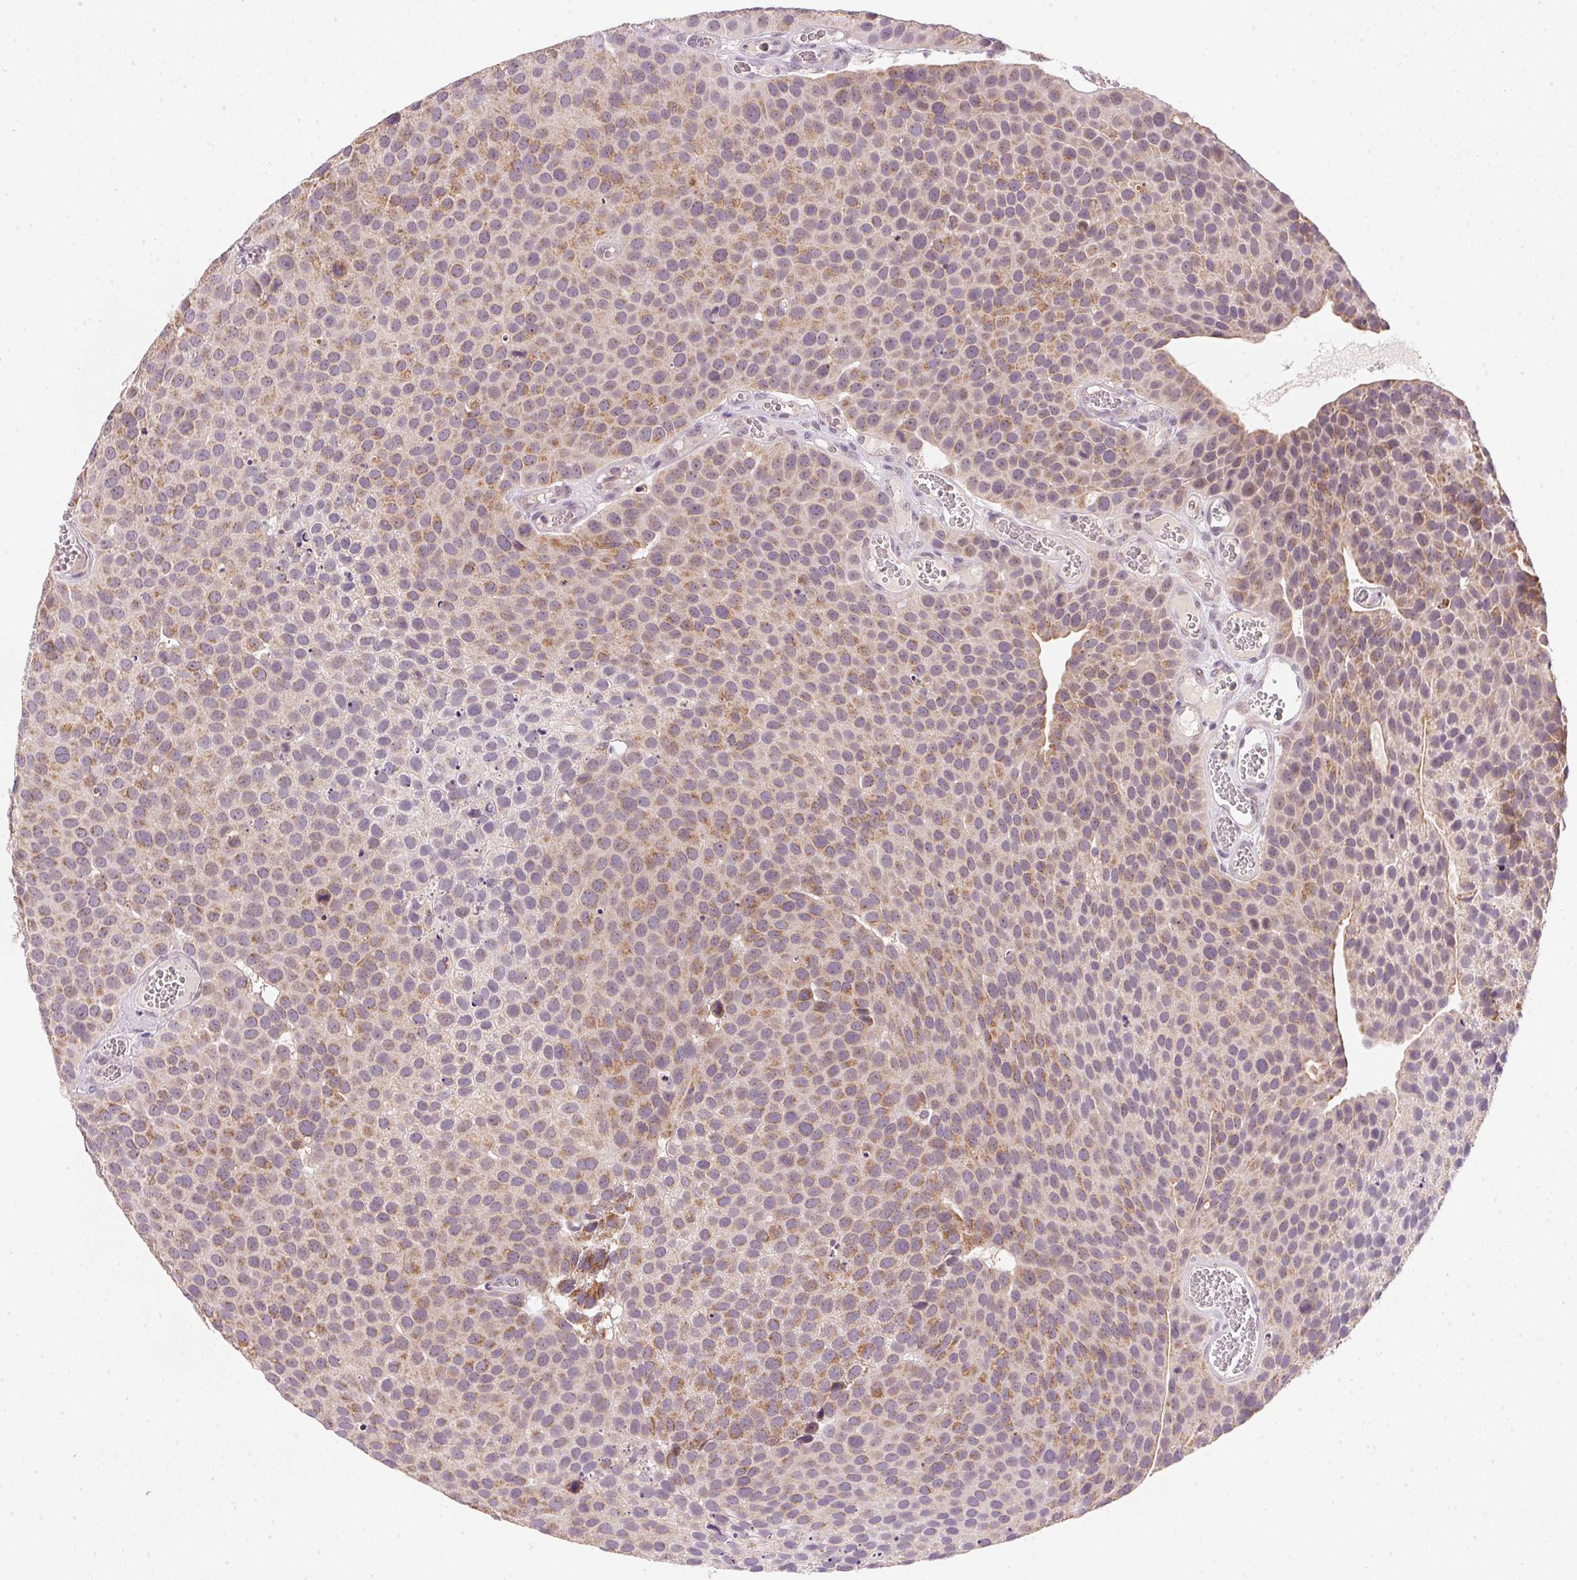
{"staining": {"intensity": "weak", "quantity": ">75%", "location": "cytoplasmic/membranous"}, "tissue": "urothelial cancer", "cell_type": "Tumor cells", "image_type": "cancer", "snomed": [{"axis": "morphology", "description": "Urothelial carcinoma, Low grade"}, {"axis": "topography", "description": "Urinary bladder"}], "caption": "Urothelial cancer was stained to show a protein in brown. There is low levels of weak cytoplasmic/membranous staining in approximately >75% of tumor cells.", "gene": "COQ7", "patient": {"sex": "female", "age": 69}}